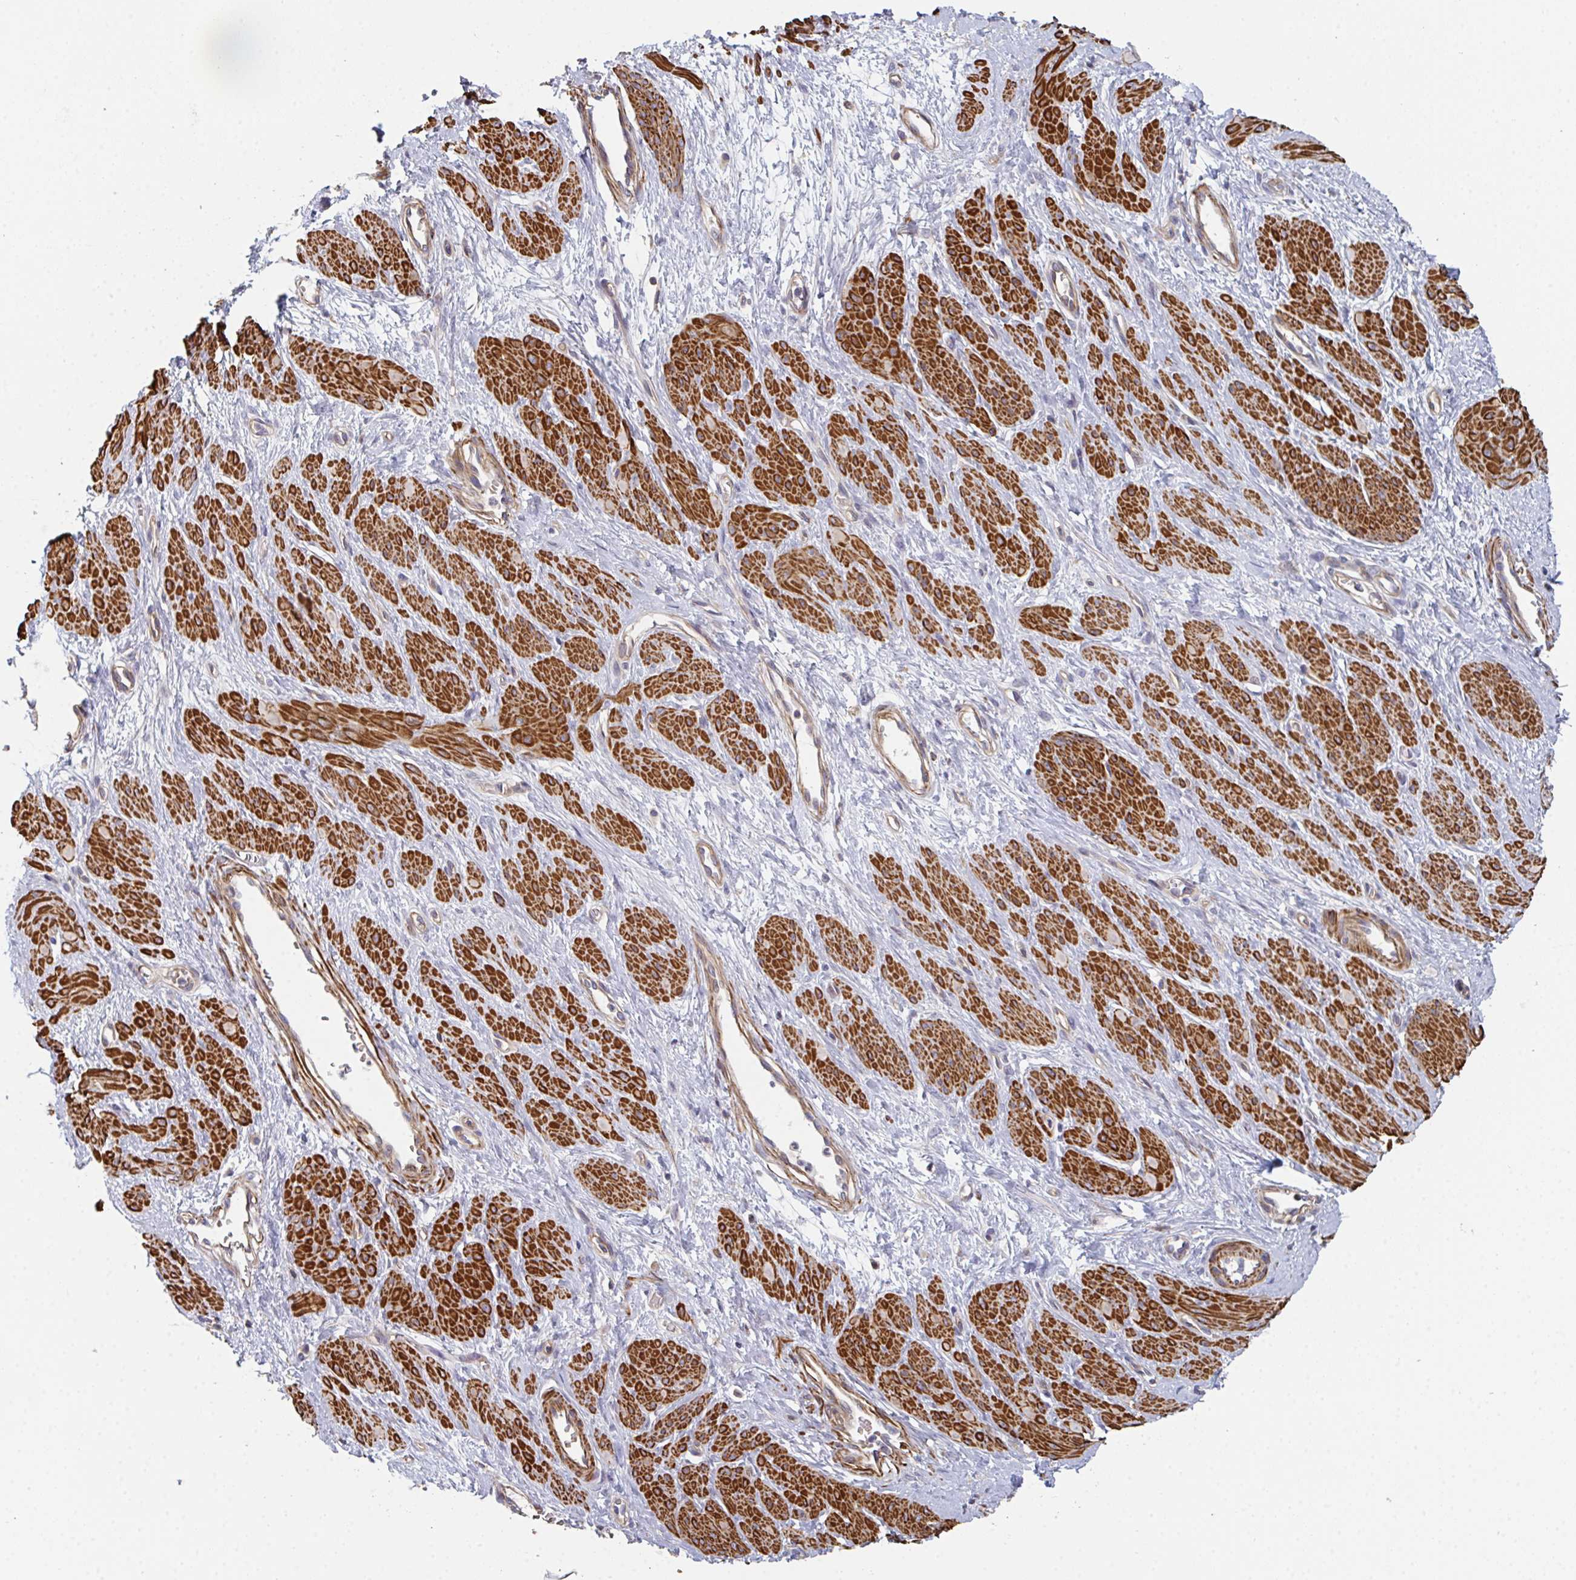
{"staining": {"intensity": "strong", "quantity": ">75%", "location": "cytoplasmic/membranous"}, "tissue": "smooth muscle", "cell_type": "Smooth muscle cells", "image_type": "normal", "snomed": [{"axis": "morphology", "description": "Normal tissue, NOS"}, {"axis": "topography", "description": "Smooth muscle"}, {"axis": "topography", "description": "Uterus"}], "caption": "The histopathology image exhibits a brown stain indicating the presence of a protein in the cytoplasmic/membranous of smooth muscle cells in smooth muscle. The protein of interest is shown in brown color, while the nuclei are stained blue.", "gene": "FZD2", "patient": {"sex": "female", "age": 39}}